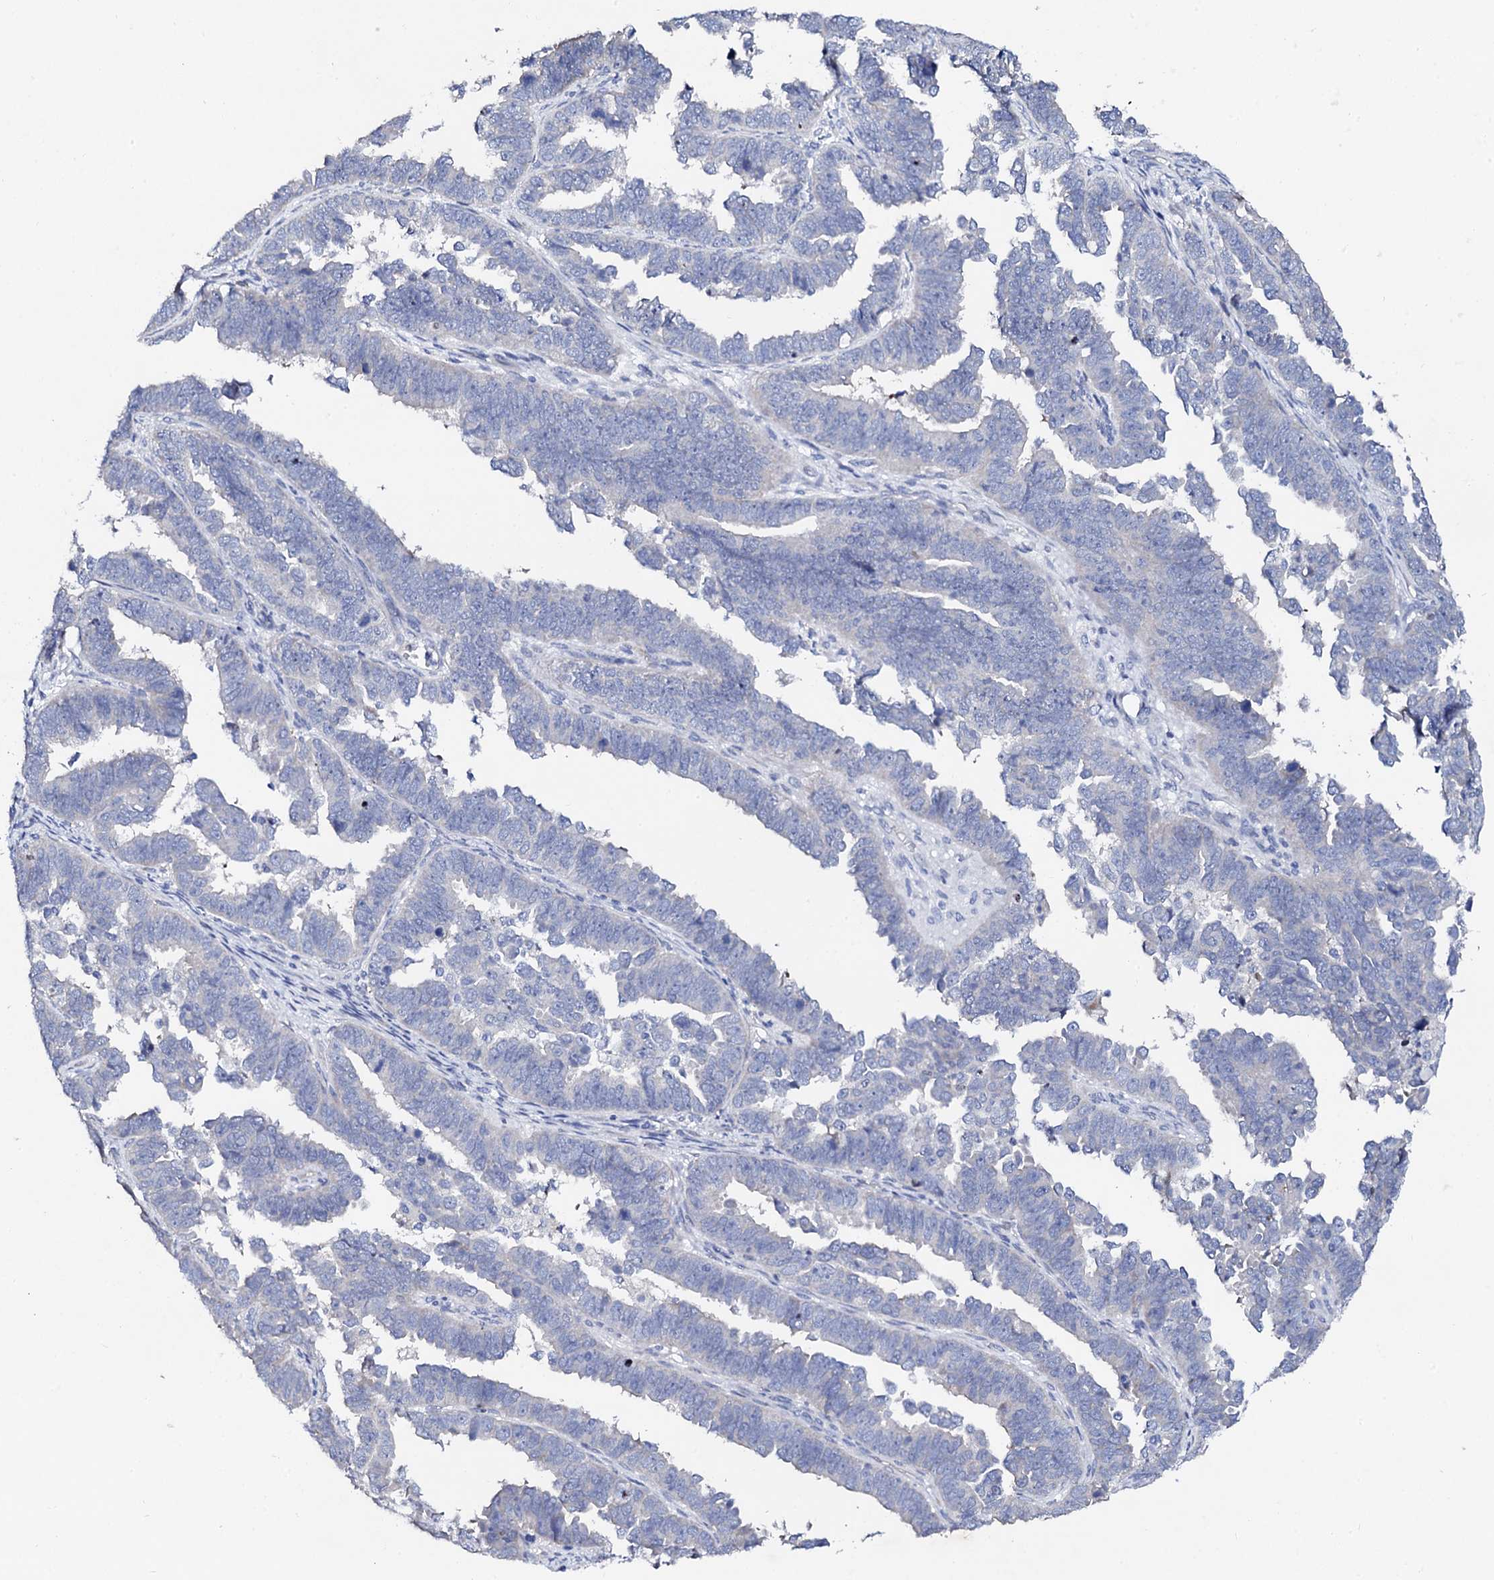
{"staining": {"intensity": "negative", "quantity": "none", "location": "none"}, "tissue": "endometrial cancer", "cell_type": "Tumor cells", "image_type": "cancer", "snomed": [{"axis": "morphology", "description": "Adenocarcinoma, NOS"}, {"axis": "topography", "description": "Endometrium"}], "caption": "Human endometrial cancer stained for a protein using IHC shows no staining in tumor cells.", "gene": "TRDN", "patient": {"sex": "female", "age": 75}}